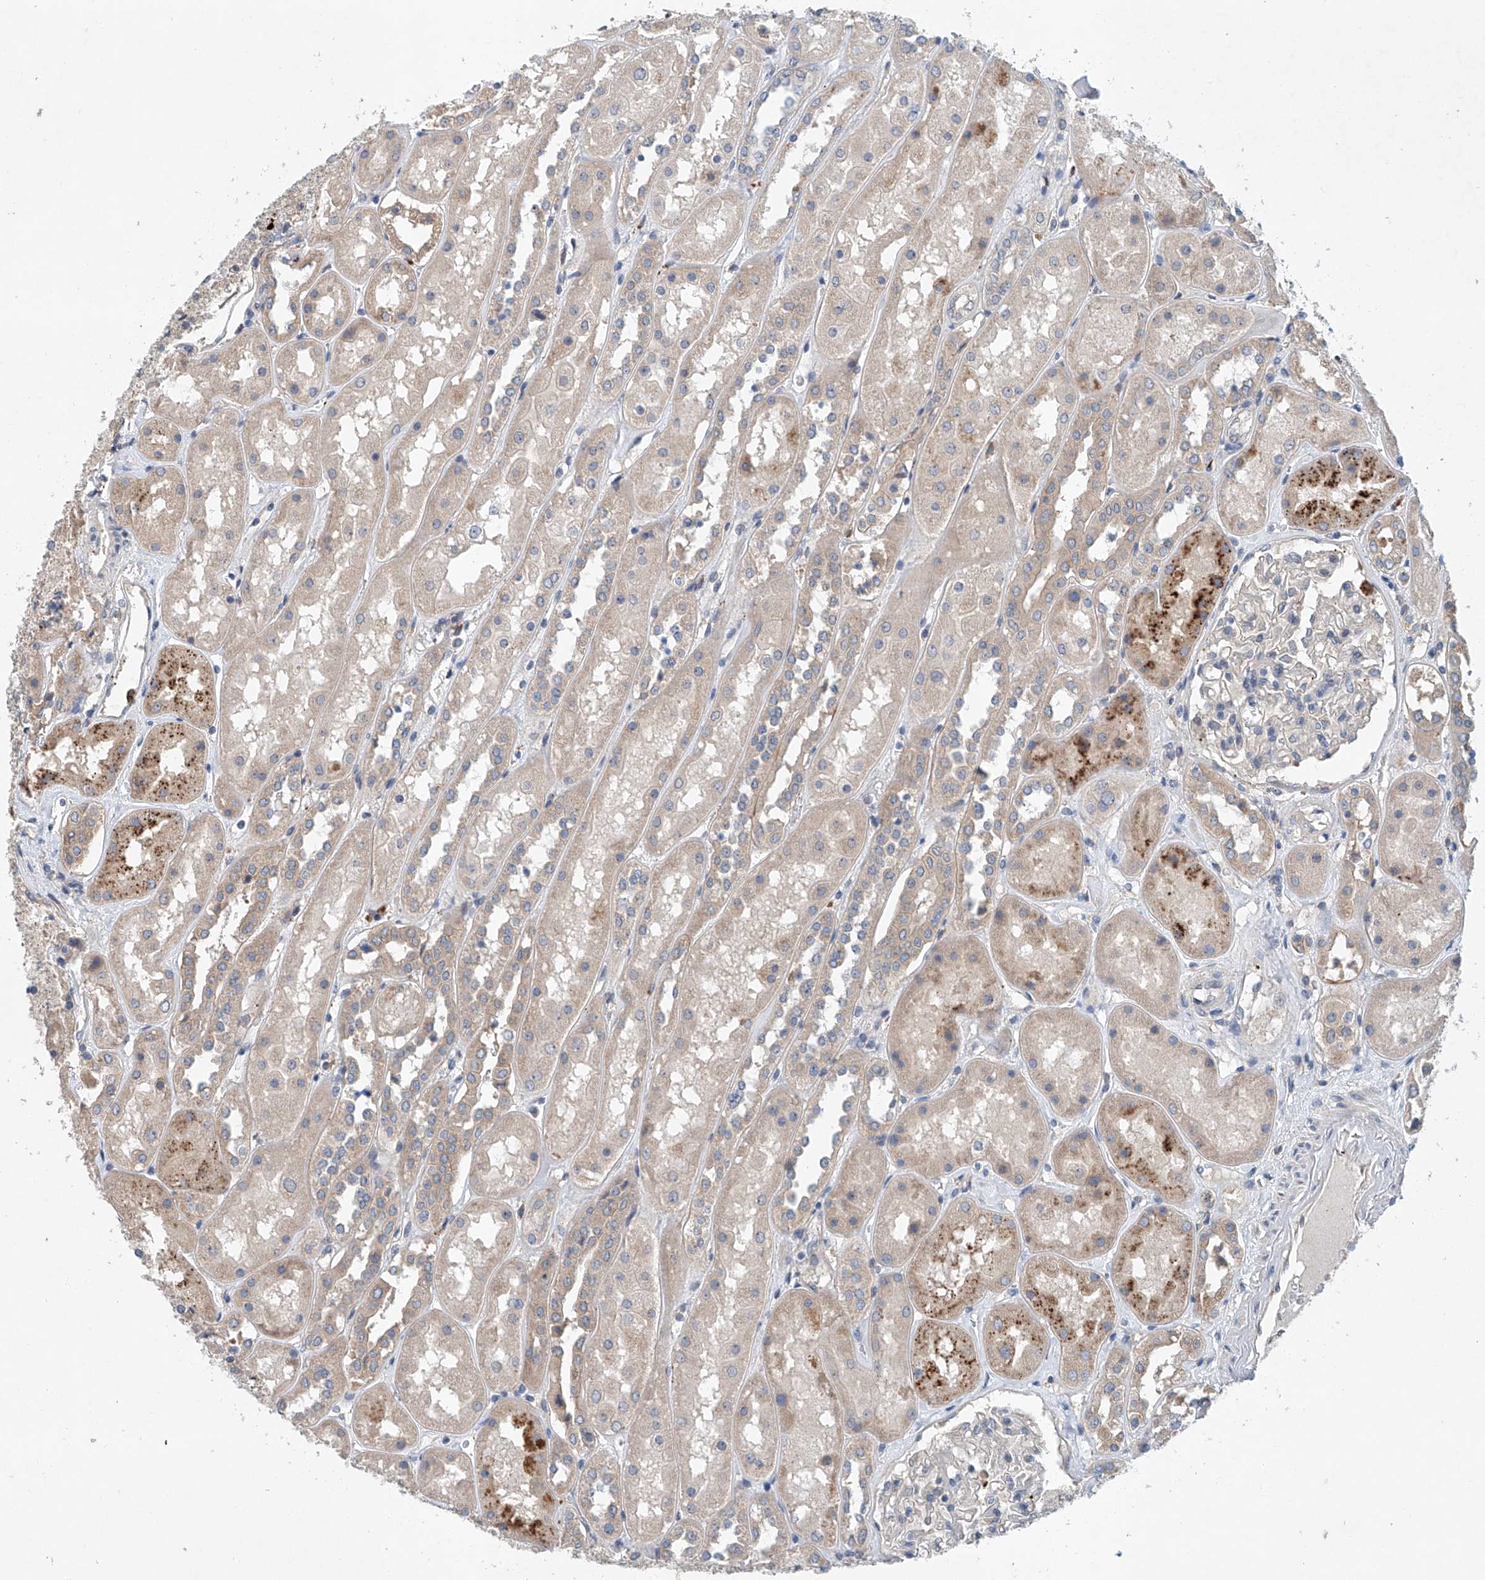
{"staining": {"intensity": "negative", "quantity": "none", "location": "none"}, "tissue": "kidney", "cell_type": "Cells in glomeruli", "image_type": "normal", "snomed": [{"axis": "morphology", "description": "Normal tissue, NOS"}, {"axis": "topography", "description": "Kidney"}], "caption": "Cells in glomeruli are negative for brown protein staining in benign kidney. (DAB (3,3'-diaminobenzidine) immunohistochemistry (IHC) with hematoxylin counter stain).", "gene": "CEP85L", "patient": {"sex": "male", "age": 70}}